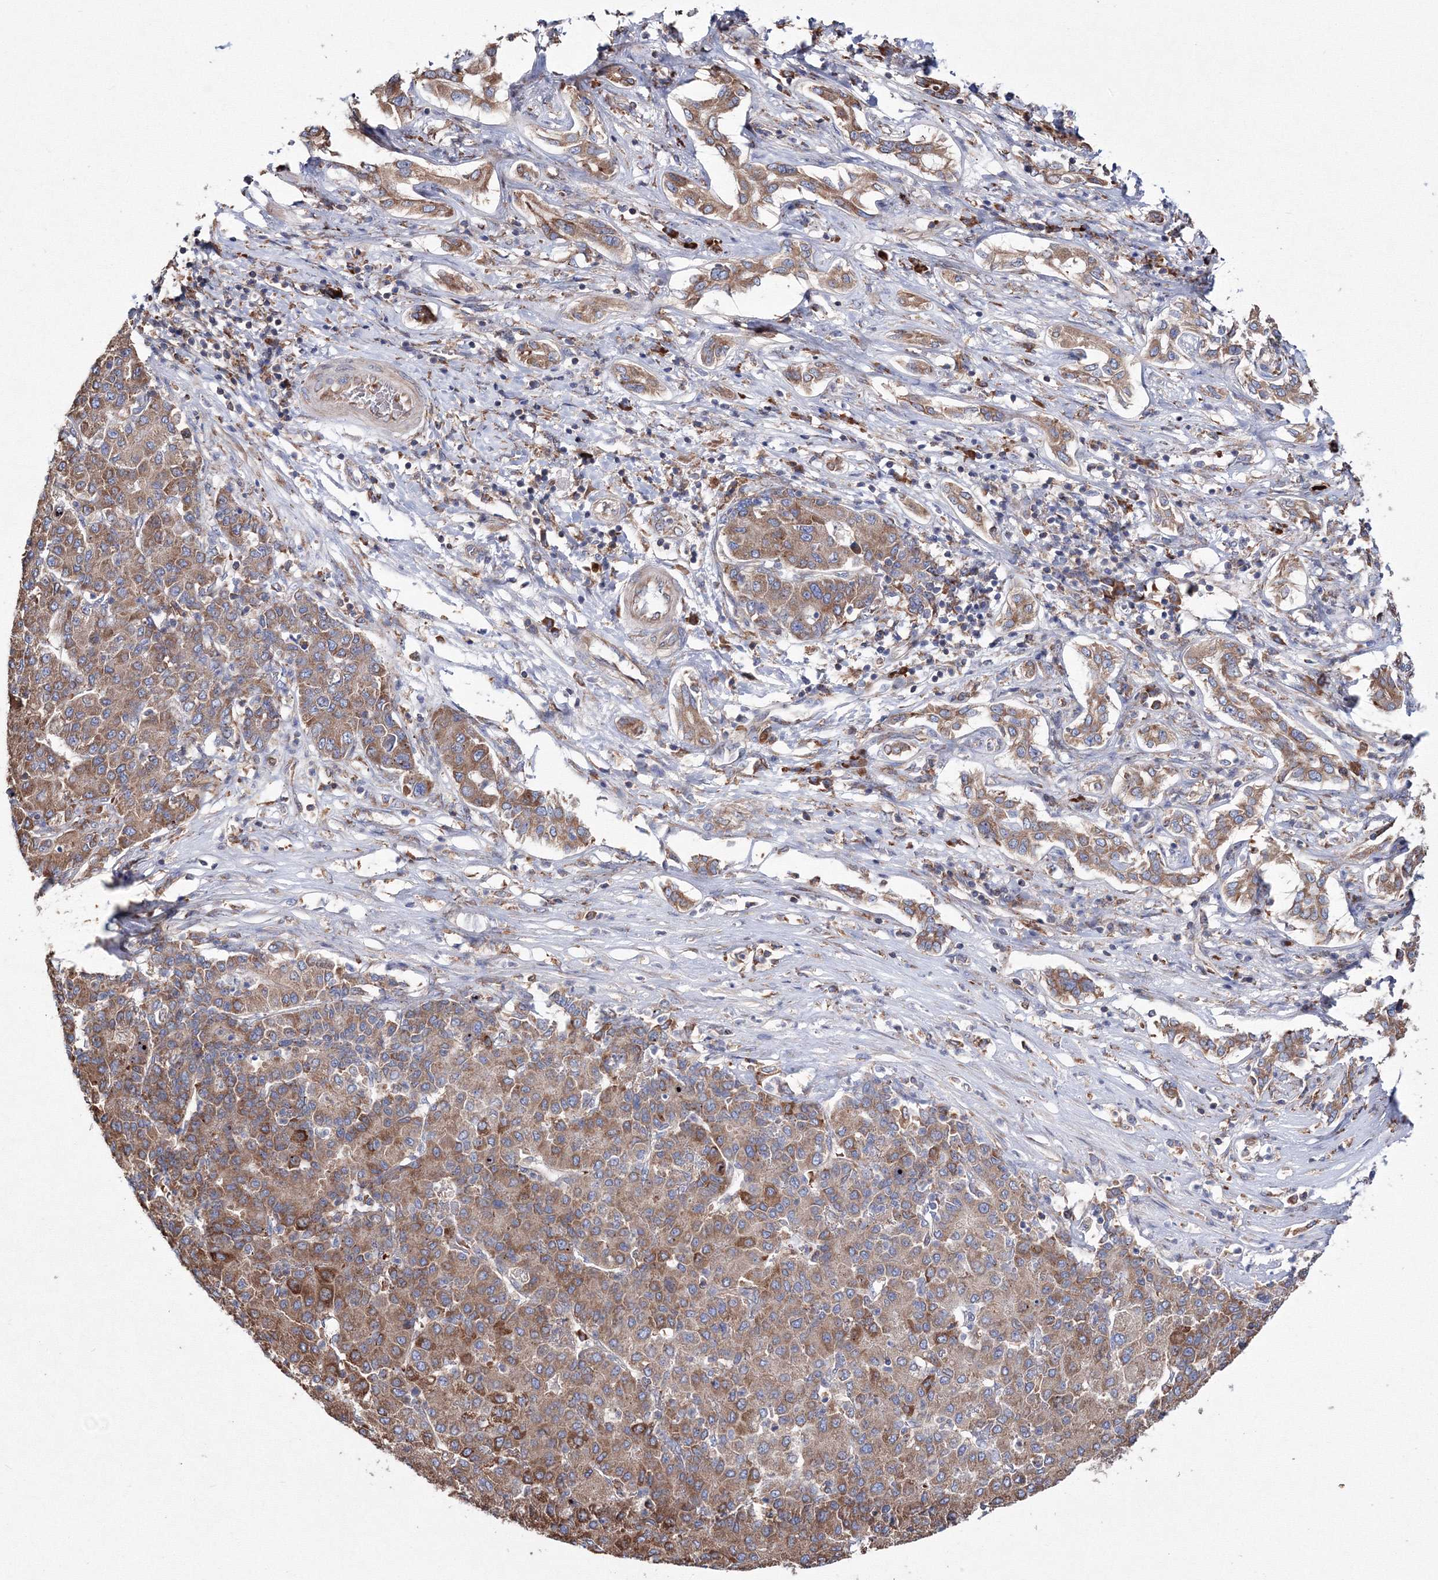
{"staining": {"intensity": "moderate", "quantity": ">75%", "location": "cytoplasmic/membranous"}, "tissue": "liver cancer", "cell_type": "Tumor cells", "image_type": "cancer", "snomed": [{"axis": "morphology", "description": "Carcinoma, Hepatocellular, NOS"}, {"axis": "topography", "description": "Liver"}], "caption": "This photomicrograph reveals liver hepatocellular carcinoma stained with IHC to label a protein in brown. The cytoplasmic/membranous of tumor cells show moderate positivity for the protein. Nuclei are counter-stained blue.", "gene": "VPS8", "patient": {"sex": "male", "age": 65}}